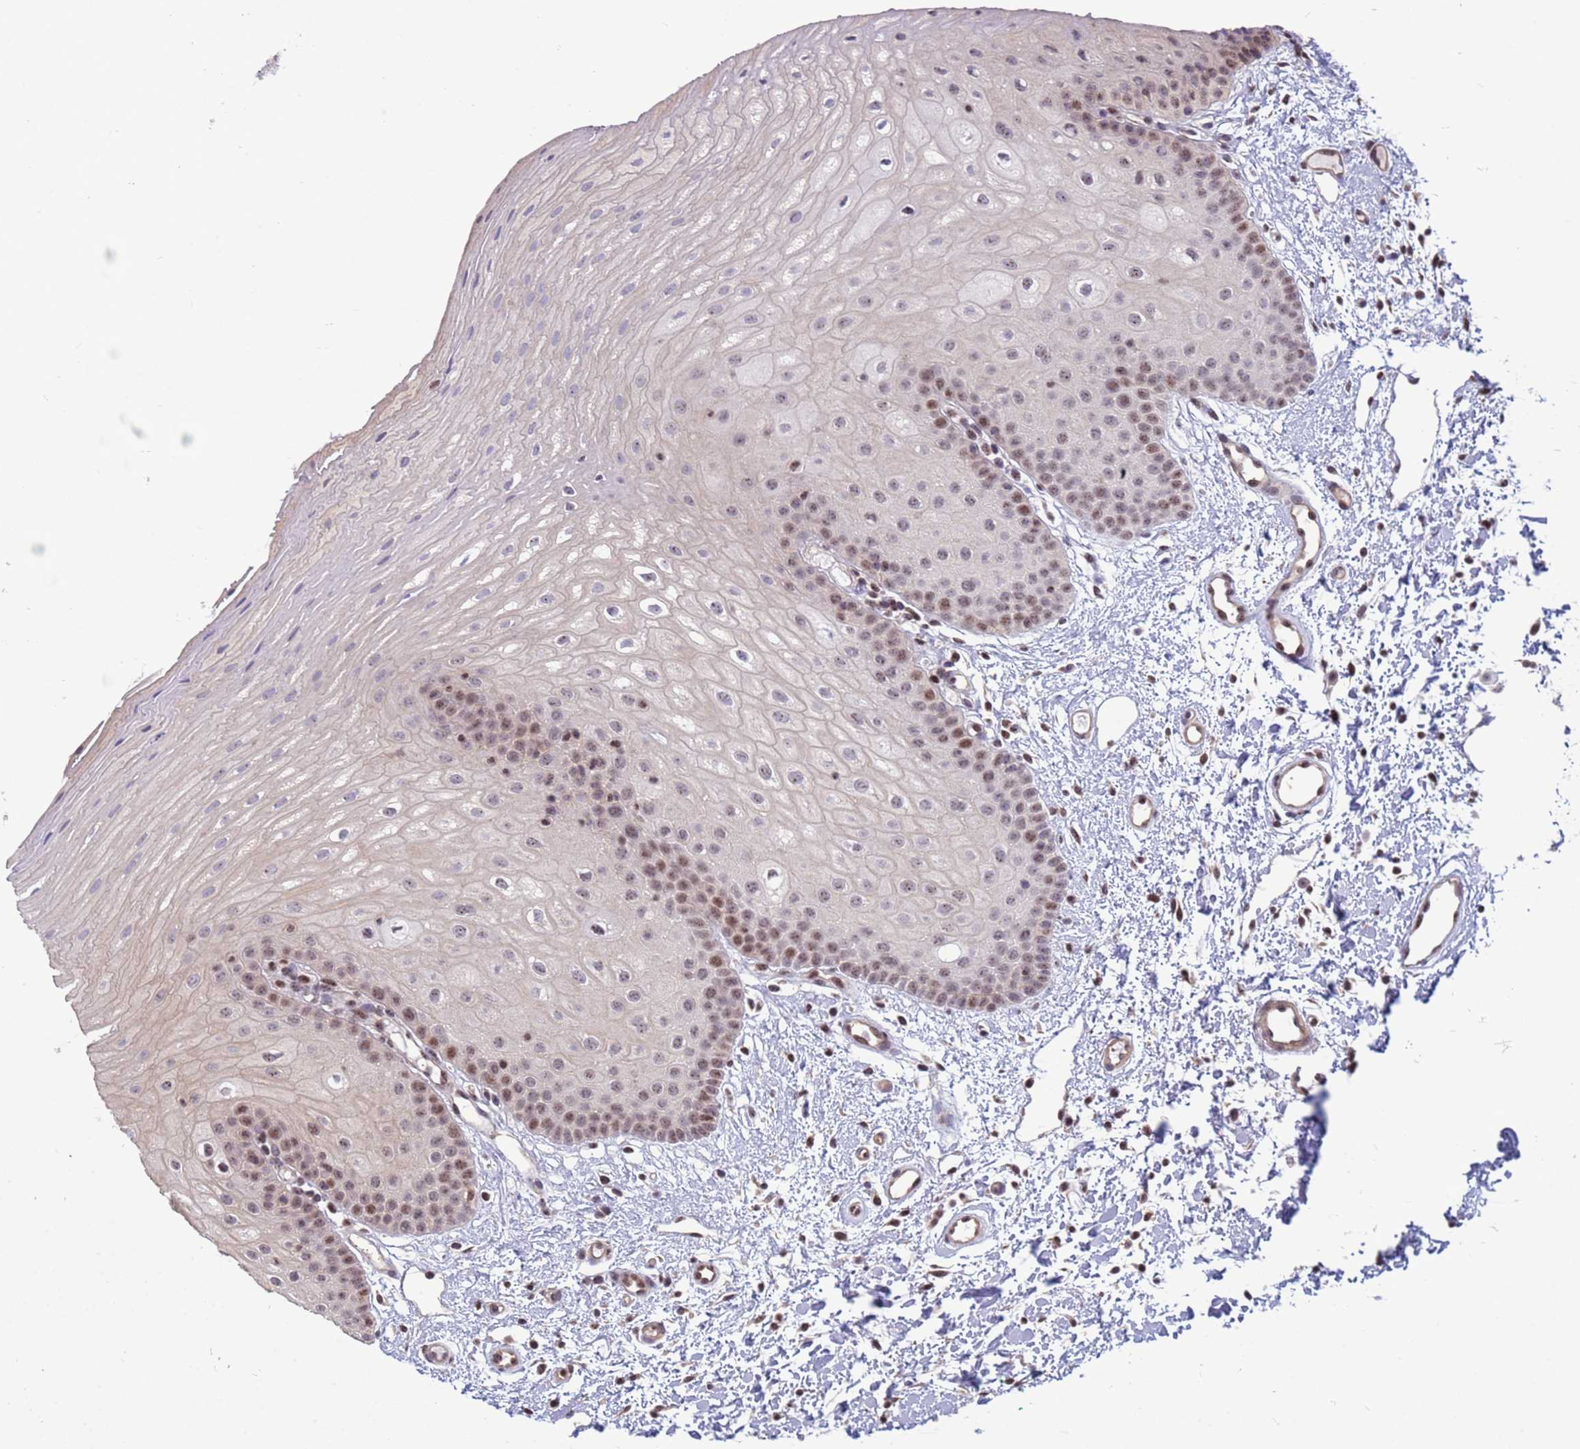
{"staining": {"intensity": "moderate", "quantity": "25%-75%", "location": "nuclear"}, "tissue": "oral mucosa", "cell_type": "Squamous epithelial cells", "image_type": "normal", "snomed": [{"axis": "morphology", "description": "Normal tissue, NOS"}, {"axis": "topography", "description": "Oral tissue"}], "caption": "Immunohistochemistry photomicrograph of normal oral mucosa stained for a protein (brown), which exhibits medium levels of moderate nuclear expression in about 25%-75% of squamous epithelial cells.", "gene": "NSL1", "patient": {"sex": "female", "age": 67}}